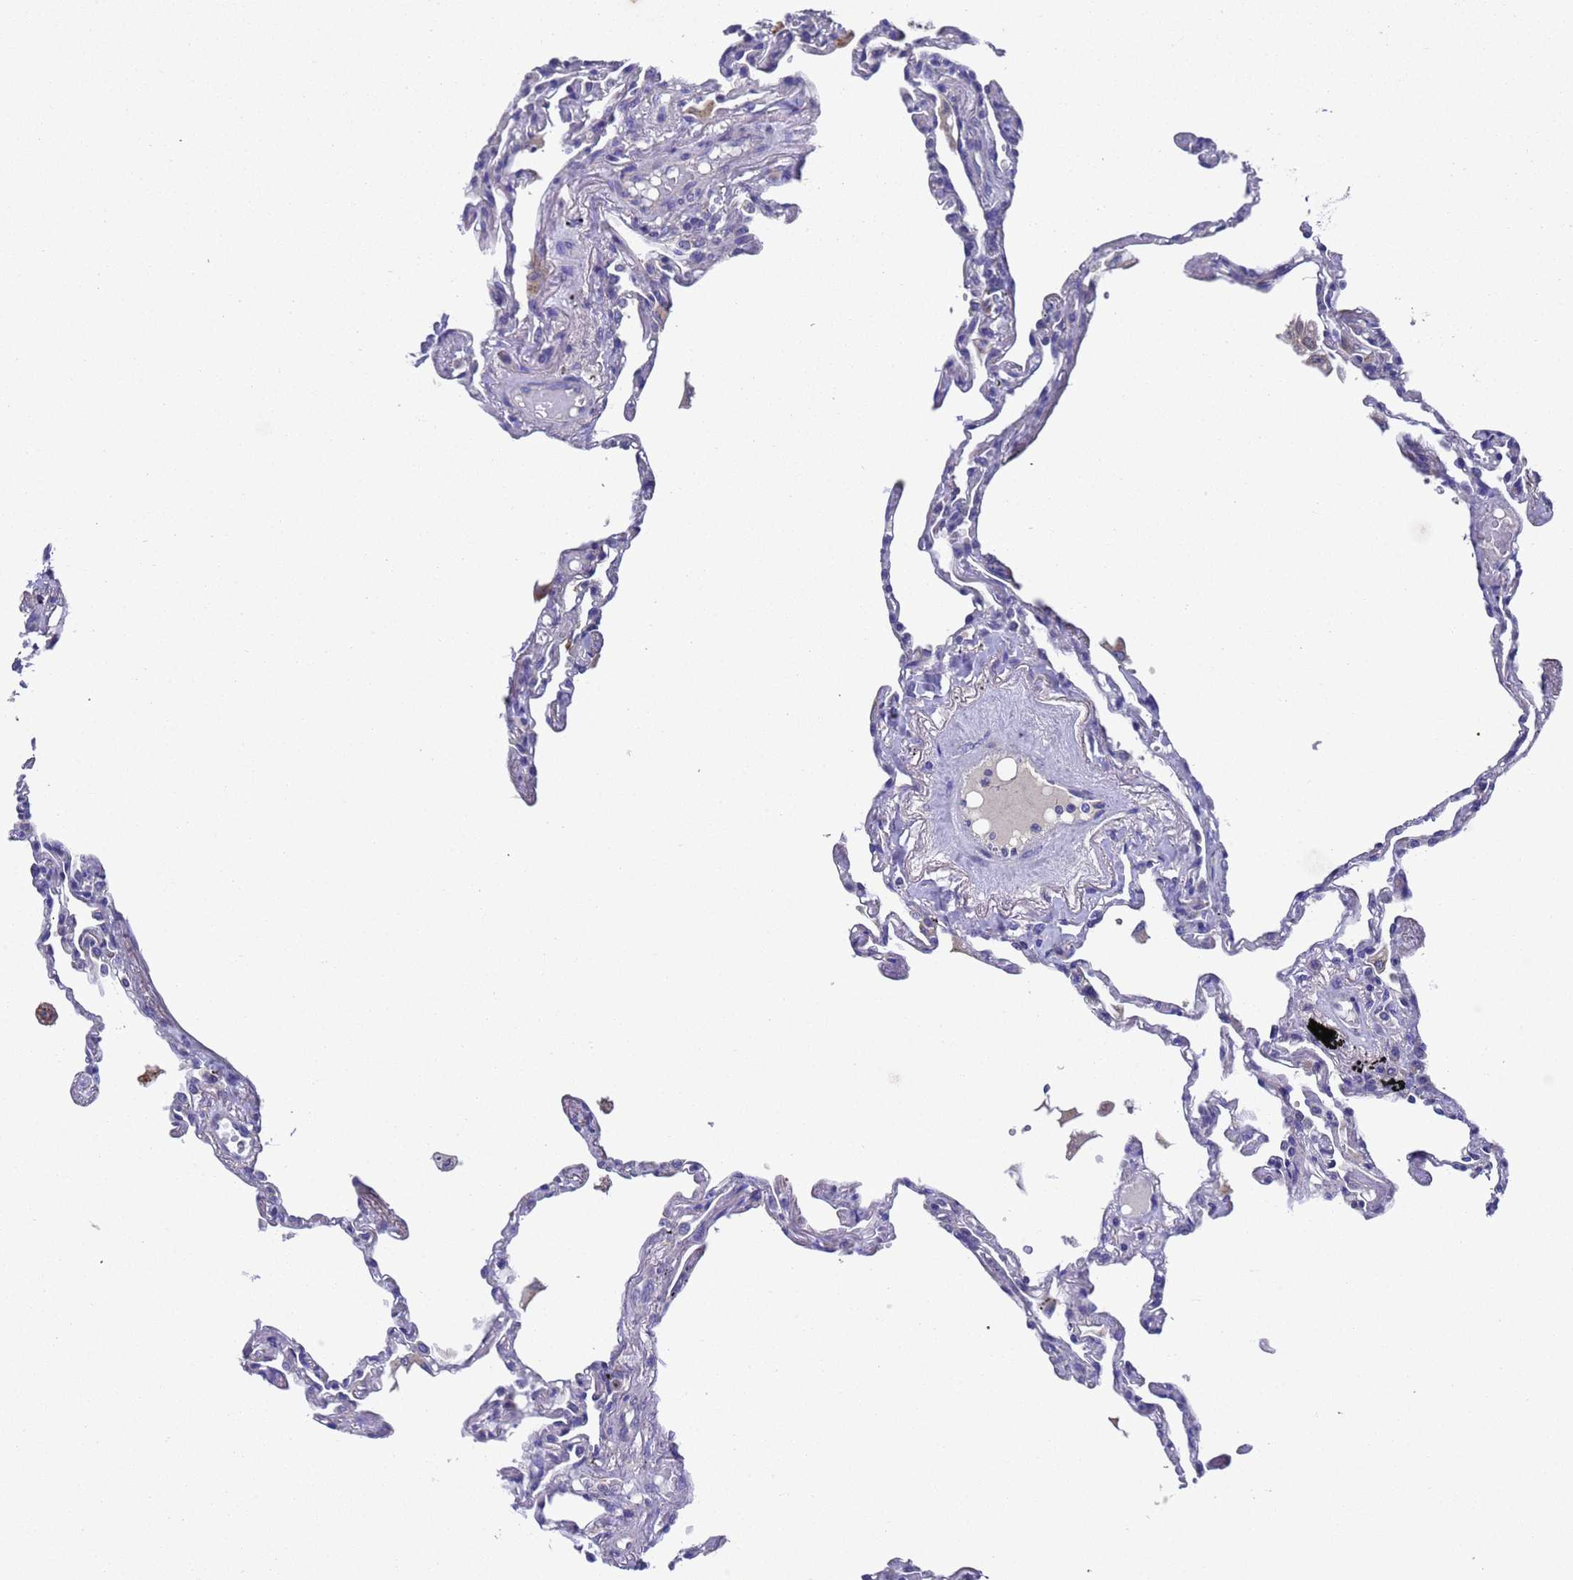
{"staining": {"intensity": "negative", "quantity": "none", "location": "none"}, "tissue": "lung", "cell_type": "Alveolar cells", "image_type": "normal", "snomed": [{"axis": "morphology", "description": "Normal tissue, NOS"}, {"axis": "topography", "description": "Lung"}], "caption": "Immunohistochemistry photomicrograph of unremarkable human lung stained for a protein (brown), which reveals no staining in alveolar cells. (DAB immunohistochemistry (IHC) visualized using brightfield microscopy, high magnification).", "gene": "DCAF12L1", "patient": {"sex": "female", "age": 67}}